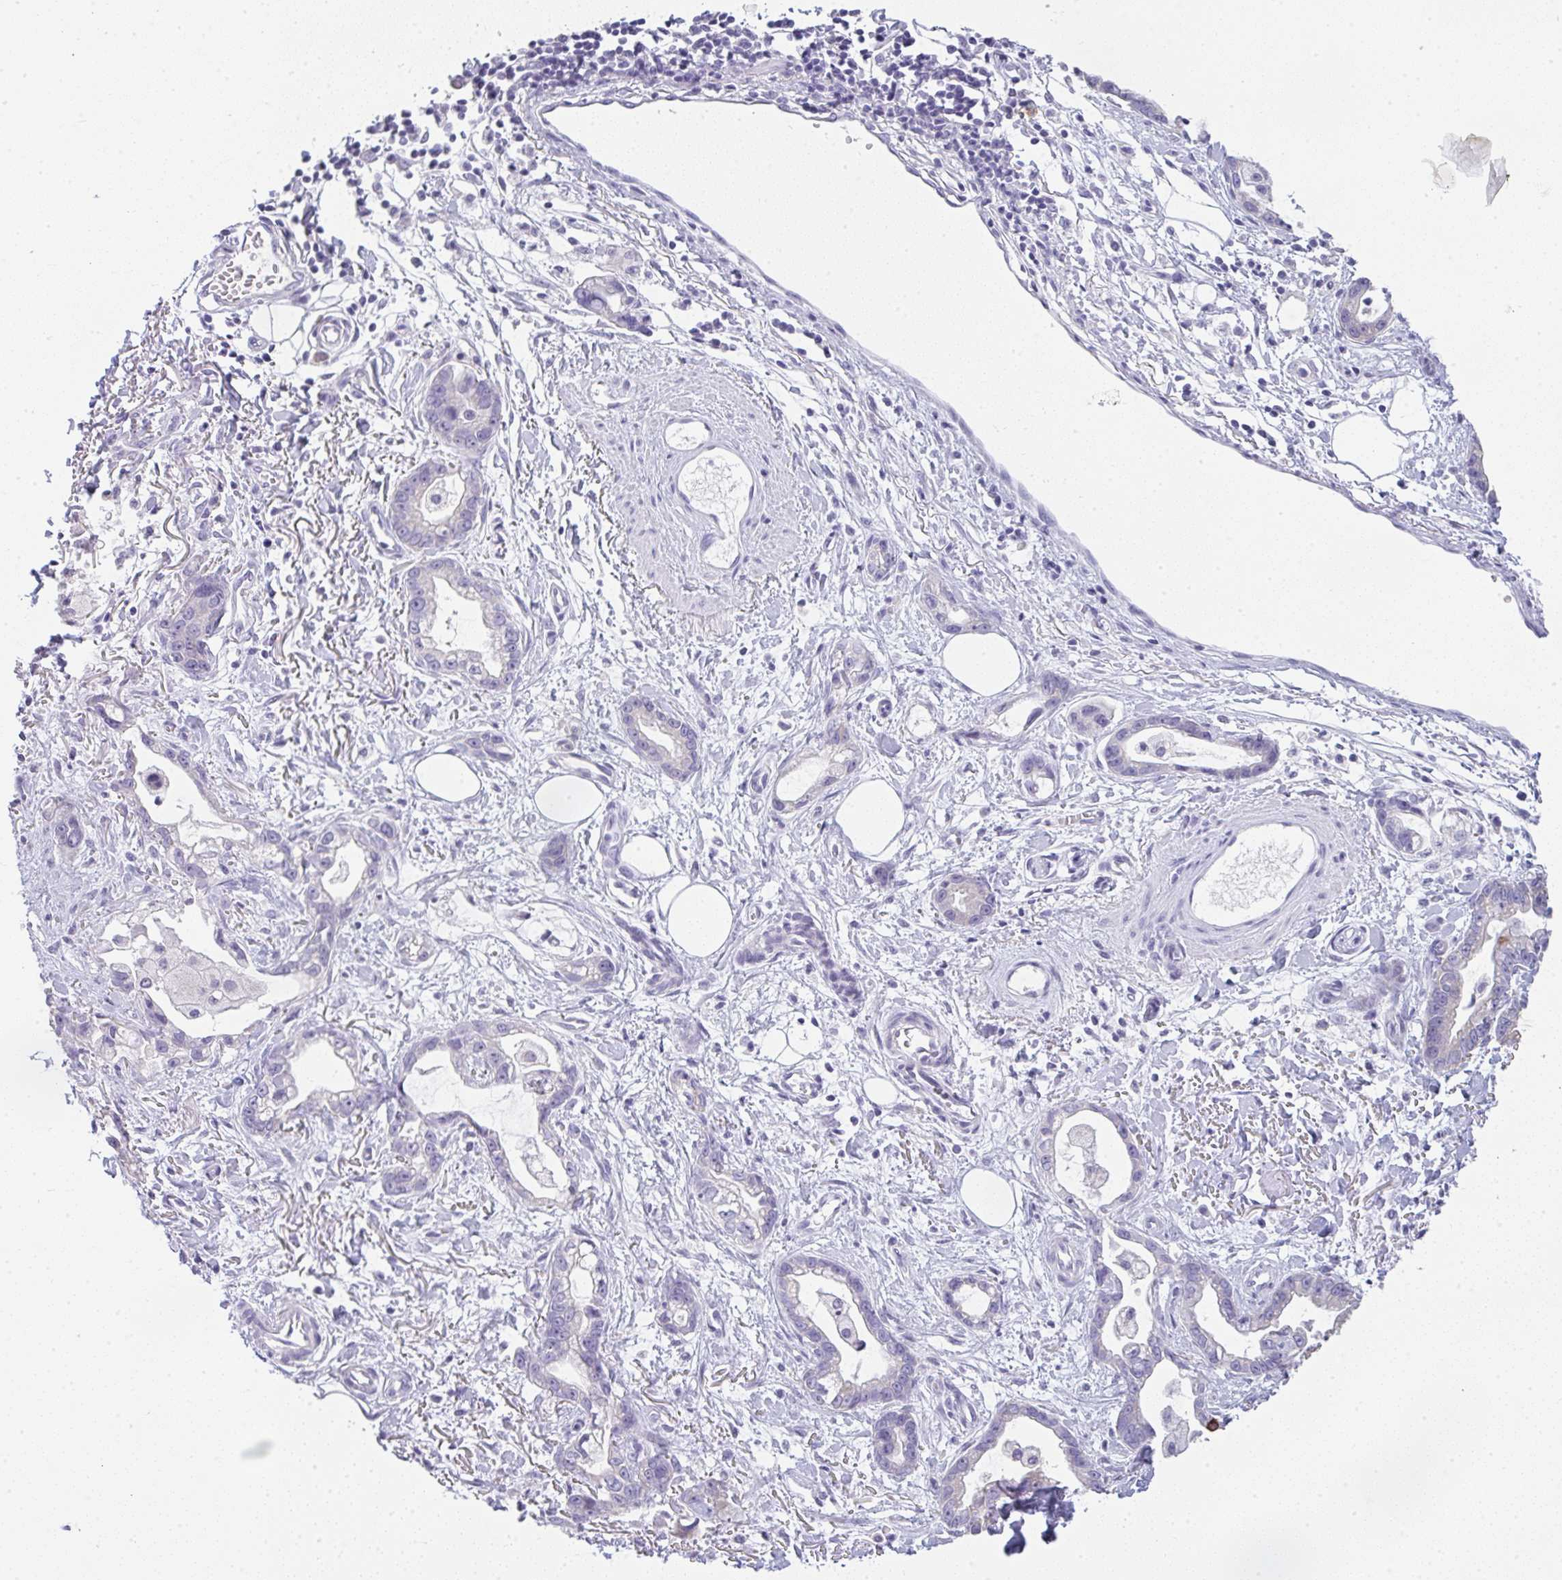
{"staining": {"intensity": "negative", "quantity": "none", "location": "none"}, "tissue": "stomach cancer", "cell_type": "Tumor cells", "image_type": "cancer", "snomed": [{"axis": "morphology", "description": "Adenocarcinoma, NOS"}, {"axis": "topography", "description": "Stomach"}], "caption": "The photomicrograph demonstrates no staining of tumor cells in adenocarcinoma (stomach). Nuclei are stained in blue.", "gene": "LPAR4", "patient": {"sex": "male", "age": 55}}